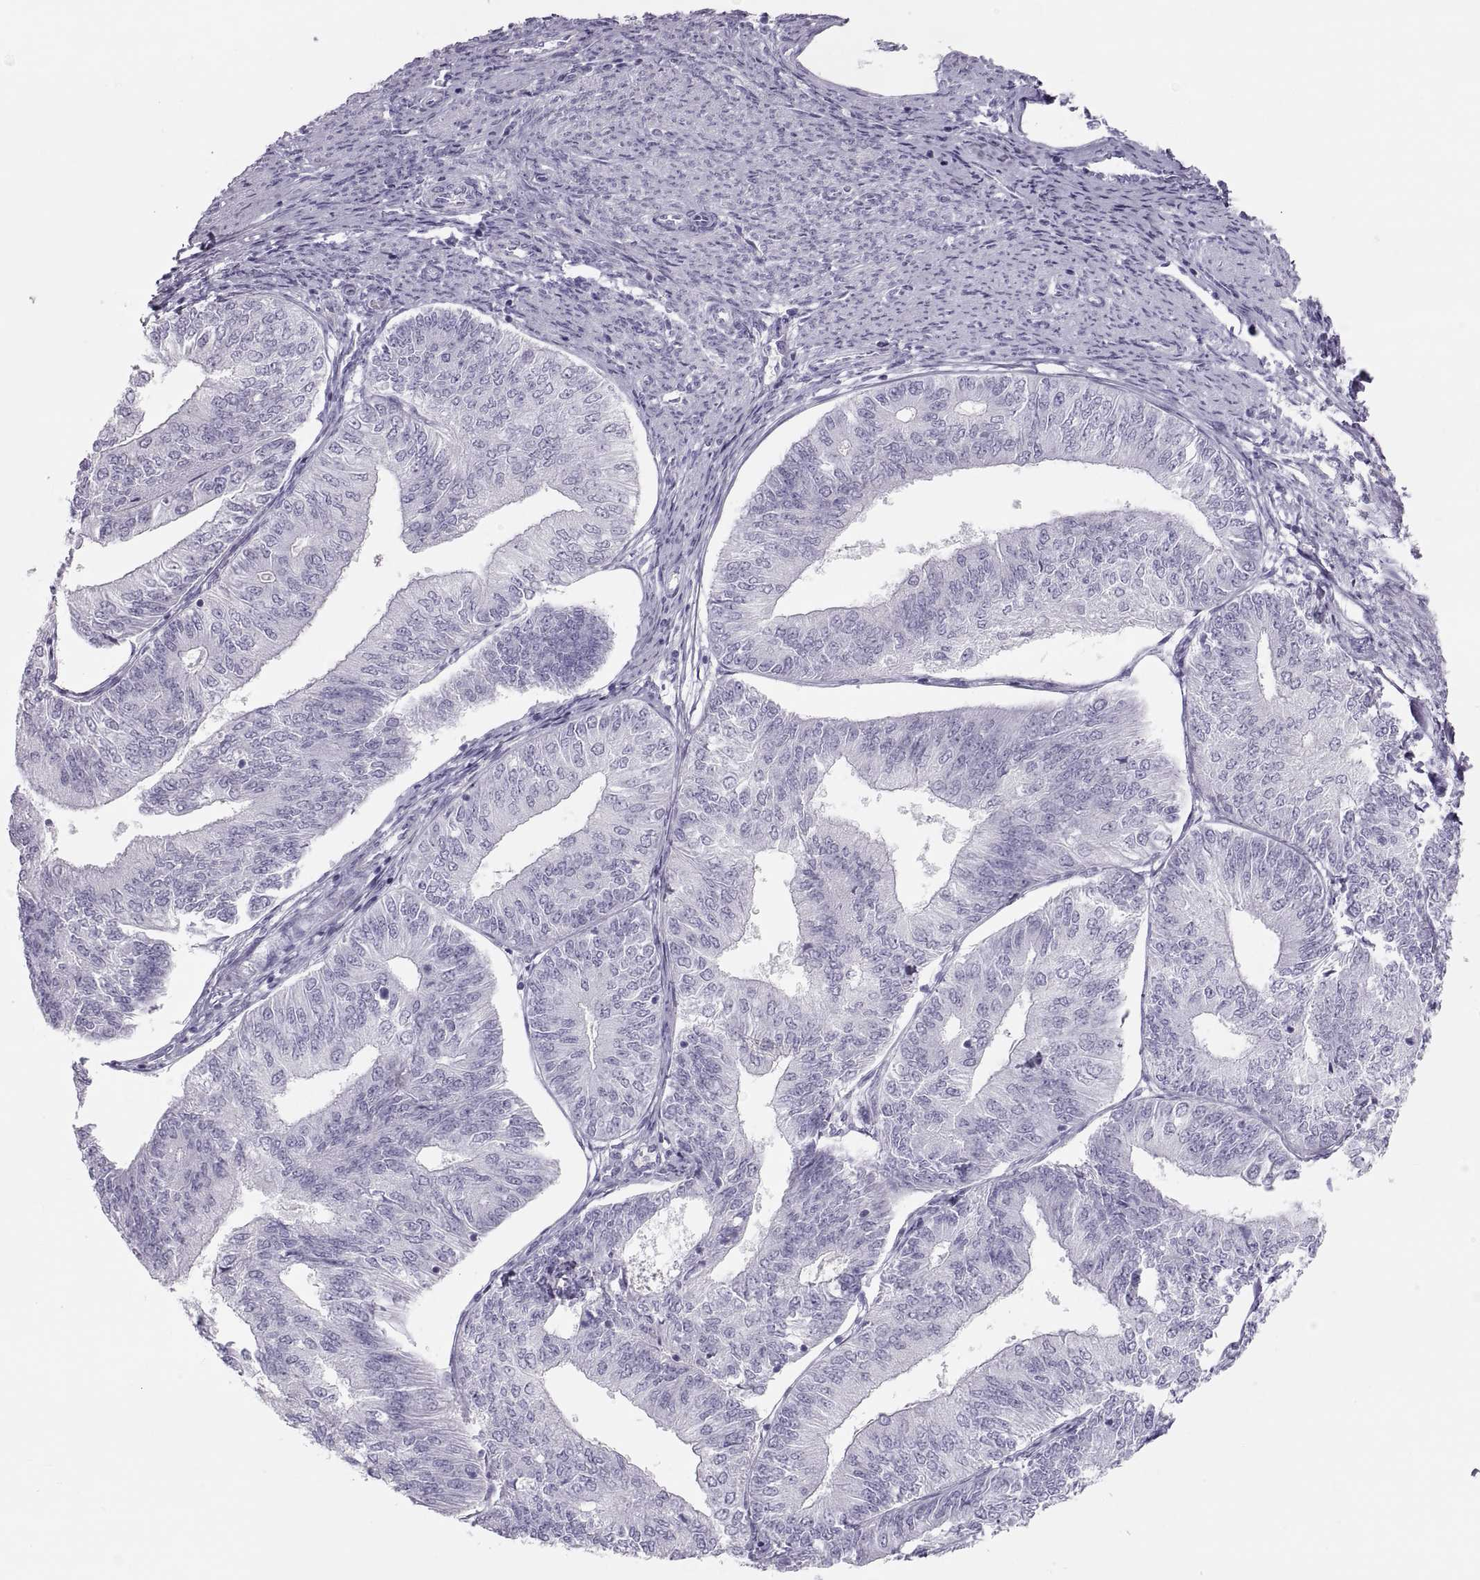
{"staining": {"intensity": "negative", "quantity": "none", "location": "none"}, "tissue": "endometrial cancer", "cell_type": "Tumor cells", "image_type": "cancer", "snomed": [{"axis": "morphology", "description": "Adenocarcinoma, NOS"}, {"axis": "topography", "description": "Endometrium"}], "caption": "High magnification brightfield microscopy of endometrial adenocarcinoma stained with DAB (brown) and counterstained with hematoxylin (blue): tumor cells show no significant expression.", "gene": "SEMG1", "patient": {"sex": "female", "age": 58}}